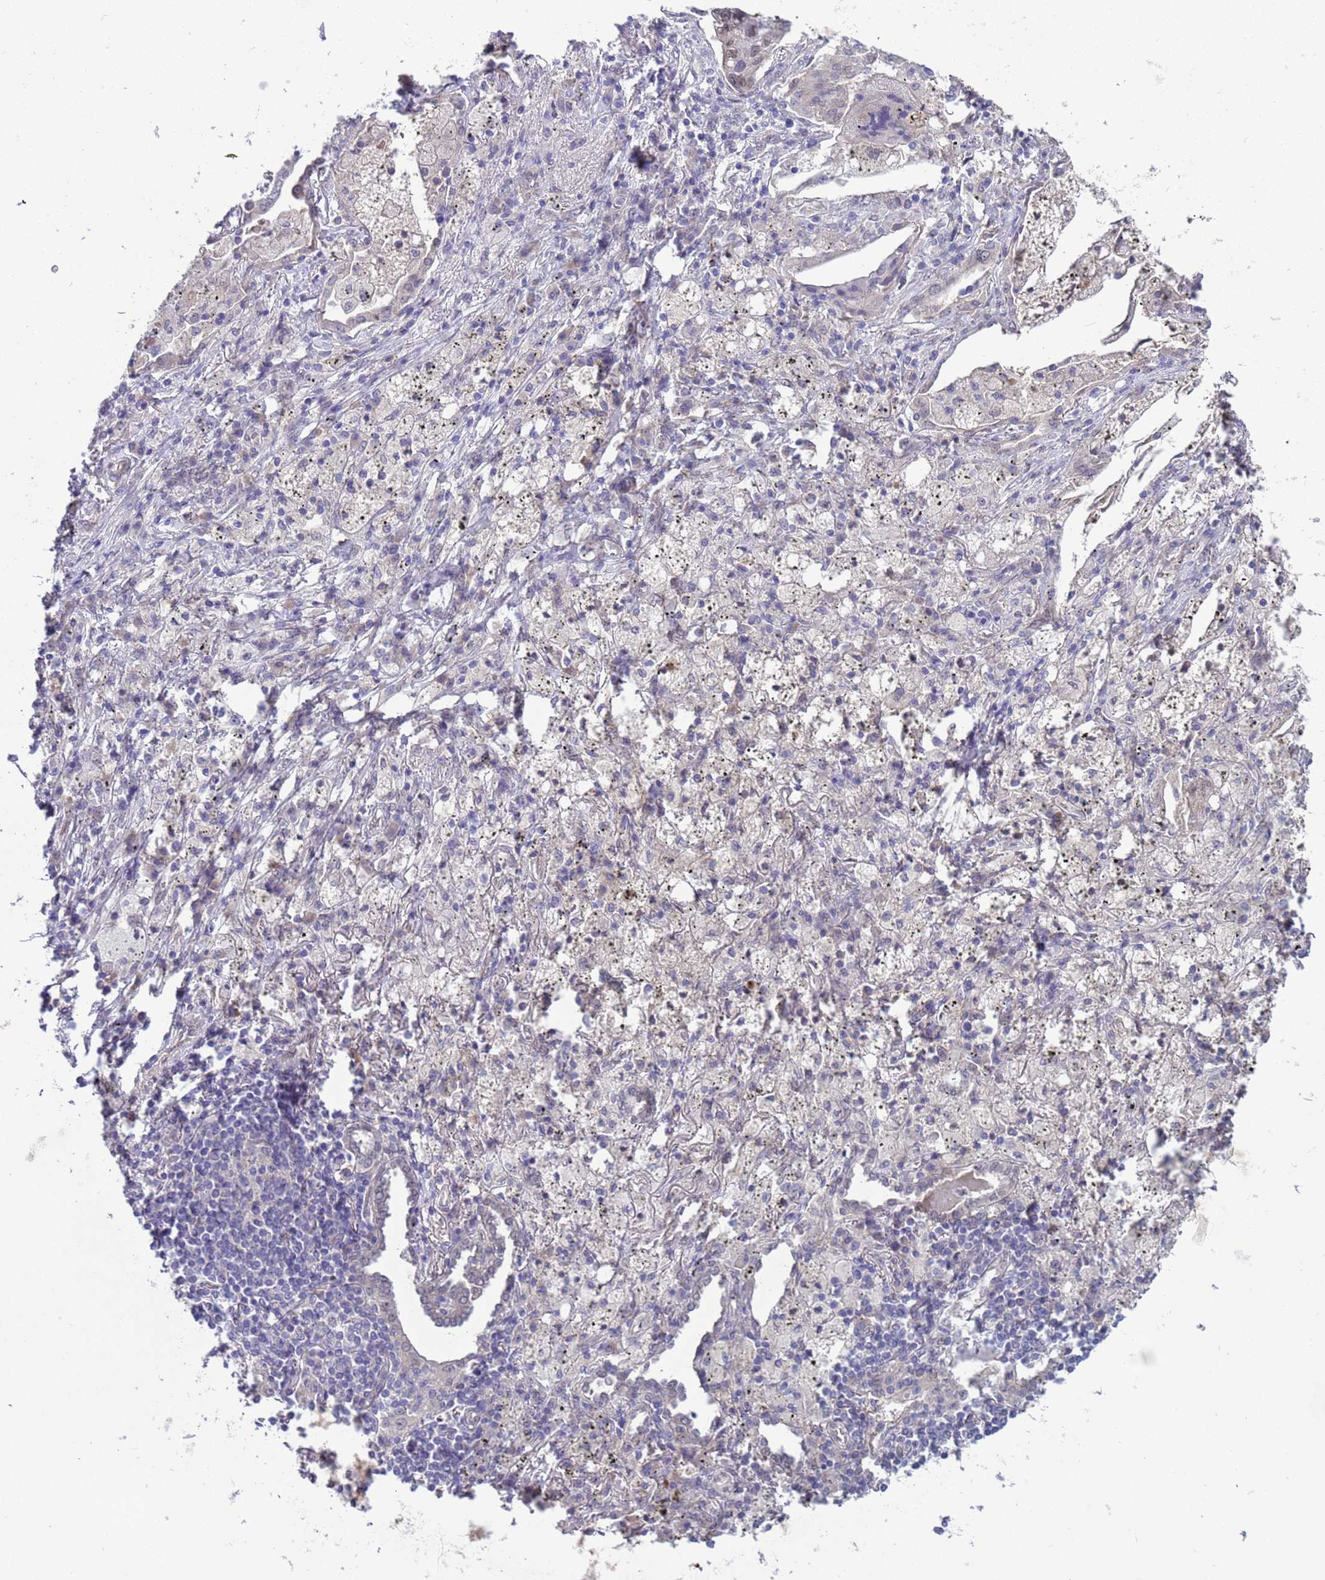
{"staining": {"intensity": "weak", "quantity": "<25%", "location": "nuclear"}, "tissue": "lung cancer", "cell_type": "Tumor cells", "image_type": "cancer", "snomed": [{"axis": "morphology", "description": "Squamous cell carcinoma, NOS"}, {"axis": "topography", "description": "Lung"}], "caption": "Tumor cells show no significant protein staining in squamous cell carcinoma (lung).", "gene": "TRMT10A", "patient": {"sex": "female", "age": 63}}